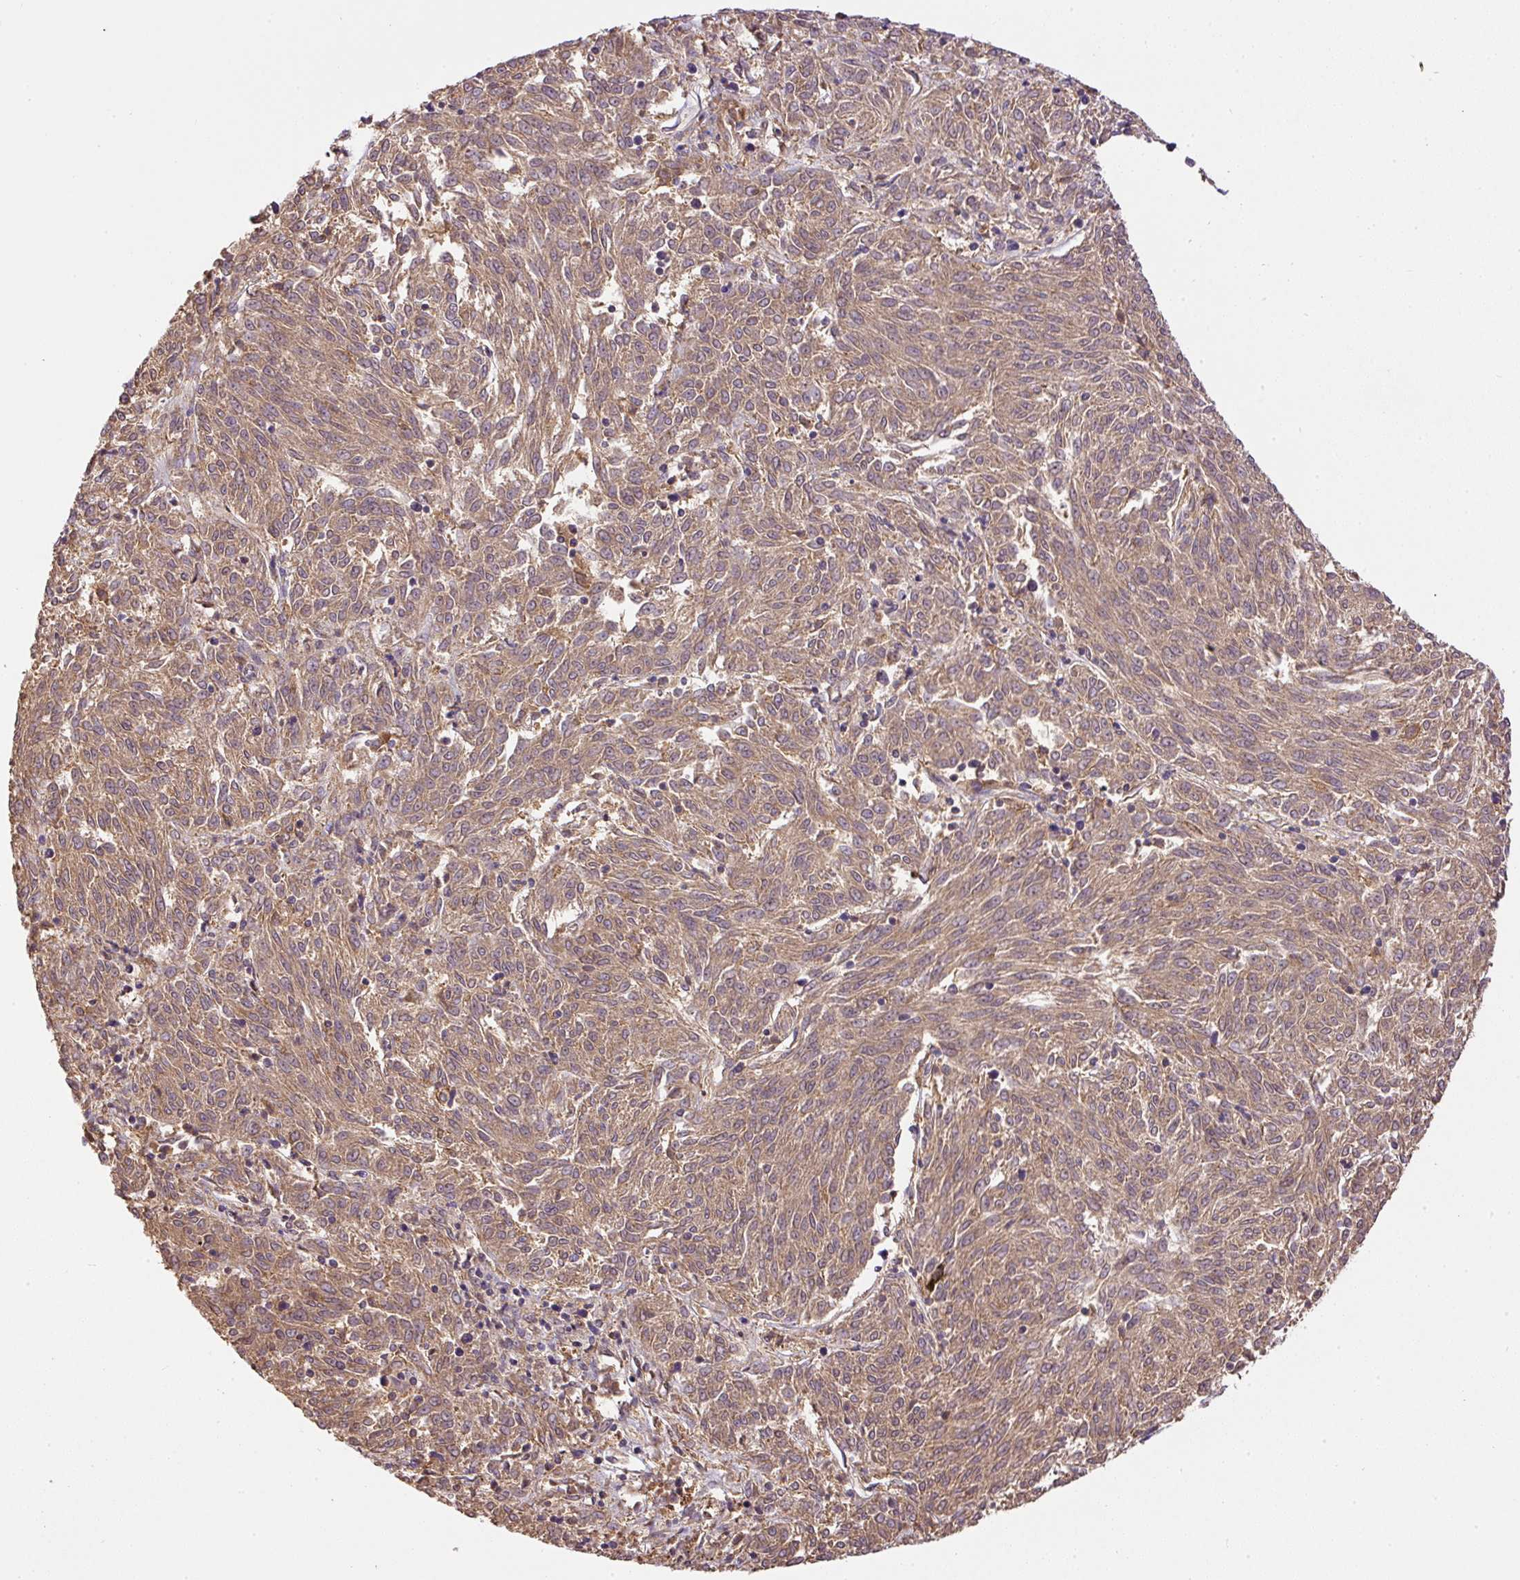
{"staining": {"intensity": "moderate", "quantity": ">75%", "location": "cytoplasmic/membranous"}, "tissue": "melanoma", "cell_type": "Tumor cells", "image_type": "cancer", "snomed": [{"axis": "morphology", "description": "Malignant melanoma, NOS"}, {"axis": "topography", "description": "Skin"}], "caption": "Immunohistochemical staining of human malignant melanoma shows medium levels of moderate cytoplasmic/membranous positivity in about >75% of tumor cells.", "gene": "DAPK1", "patient": {"sex": "female", "age": 72}}